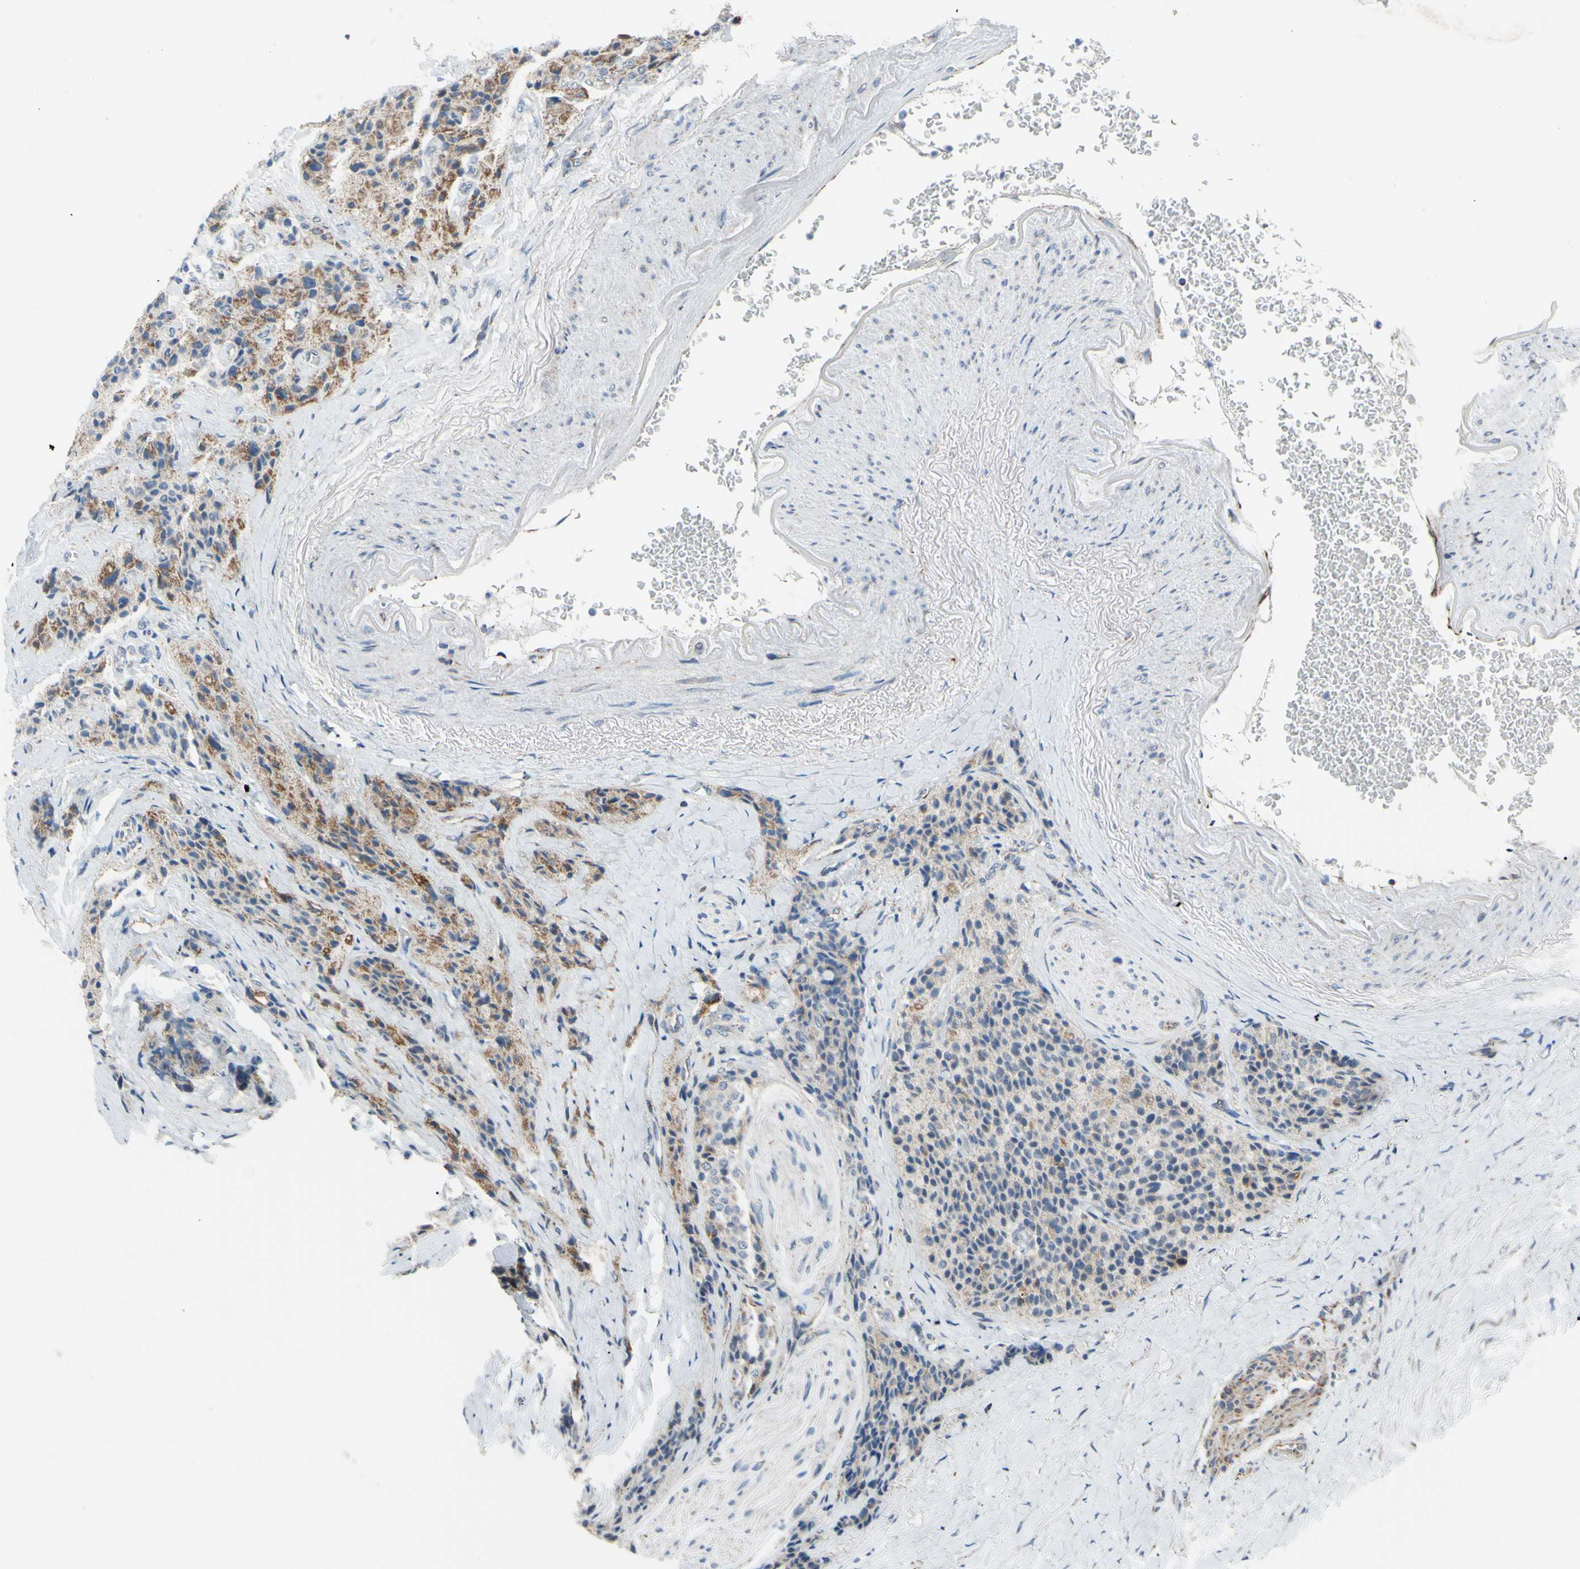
{"staining": {"intensity": "weak", "quantity": "25%-75%", "location": "cytoplasmic/membranous"}, "tissue": "carcinoid", "cell_type": "Tumor cells", "image_type": "cancer", "snomed": [{"axis": "morphology", "description": "Carcinoid, malignant, NOS"}, {"axis": "topography", "description": "Colon"}], "caption": "DAB immunohistochemical staining of malignant carcinoid reveals weak cytoplasmic/membranous protein positivity in approximately 25%-75% of tumor cells. (IHC, brightfield microscopy, high magnification).", "gene": "GLT8D1", "patient": {"sex": "female", "age": 61}}